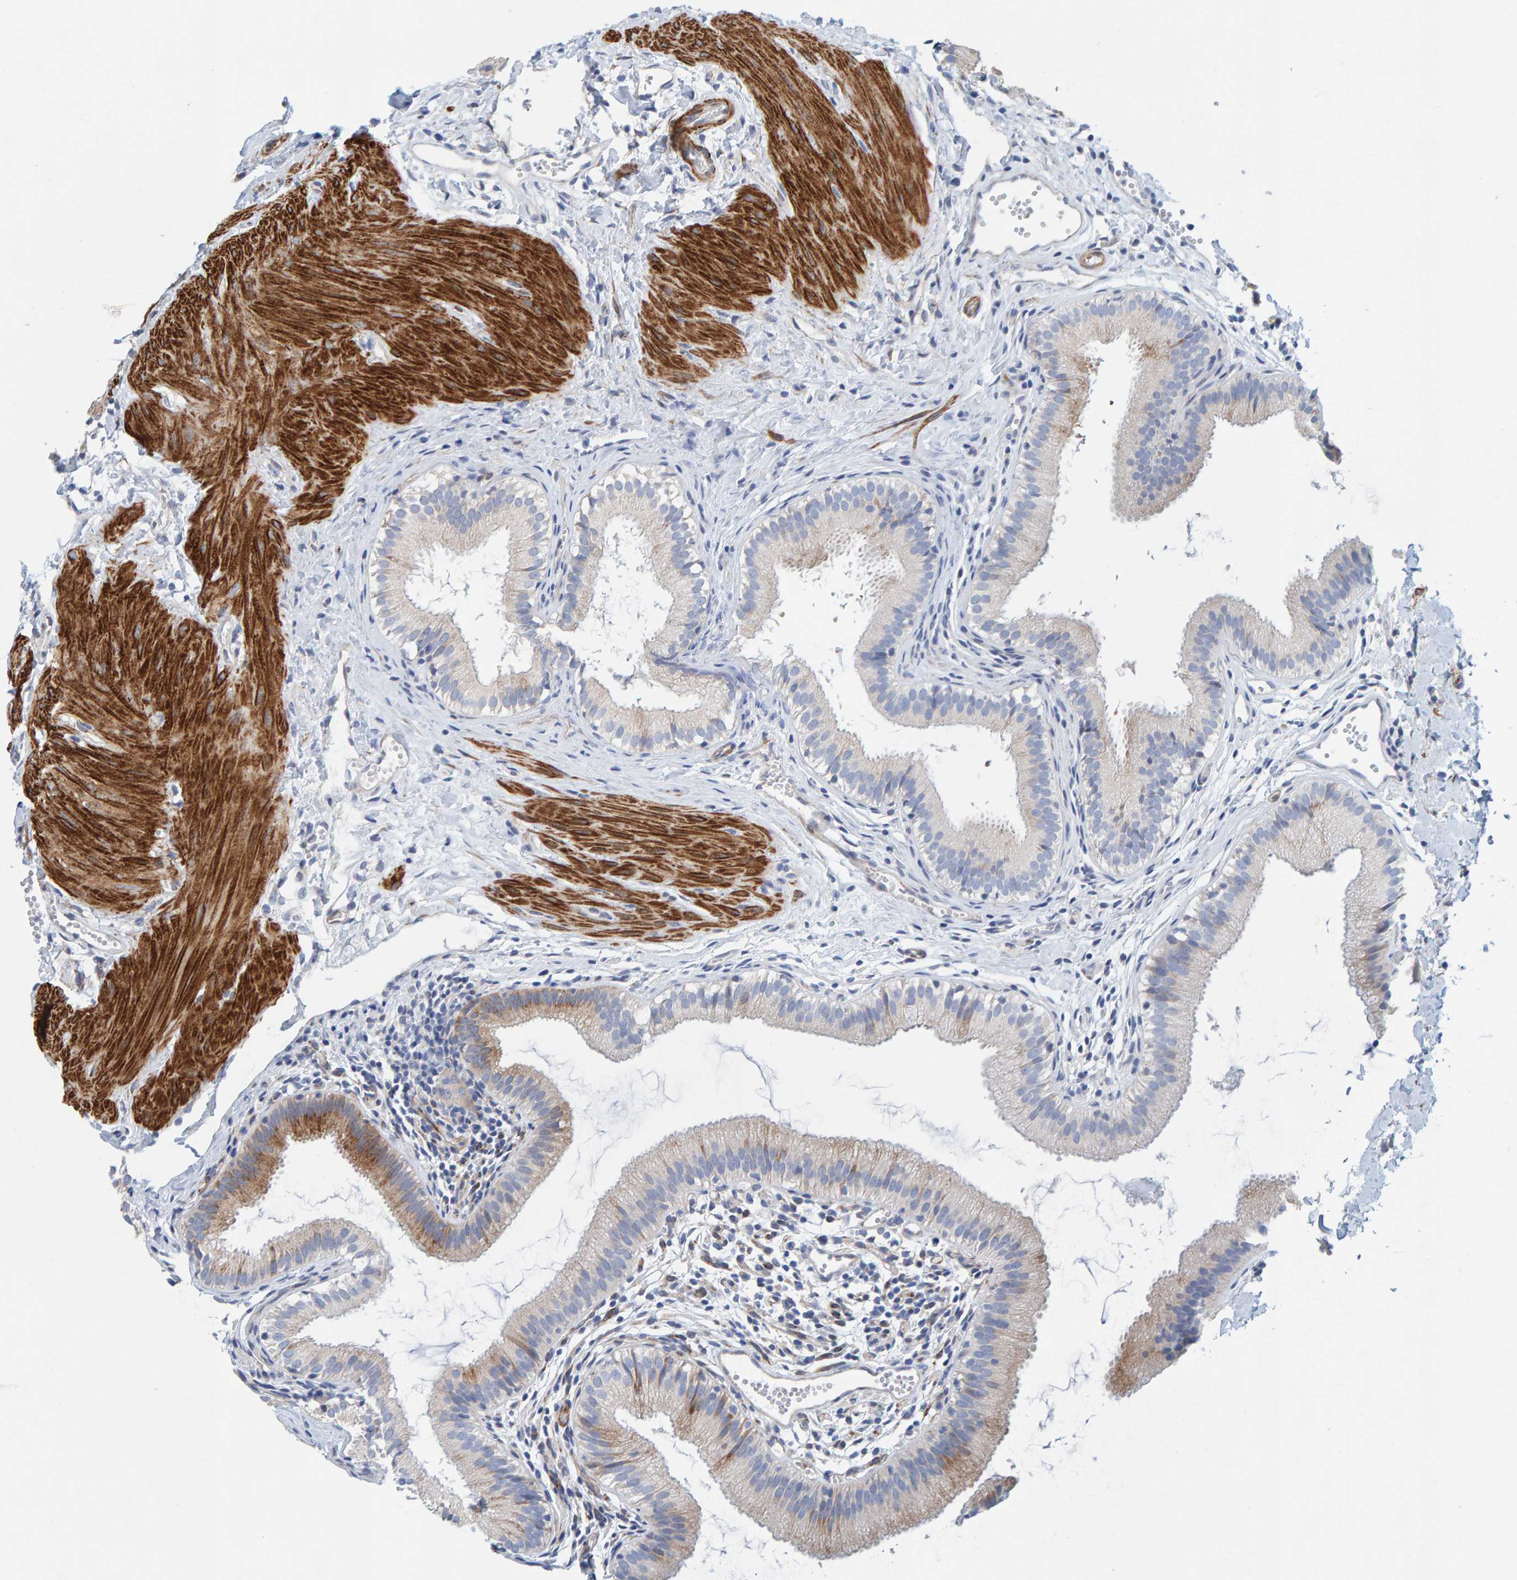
{"staining": {"intensity": "weak", "quantity": "25%-75%", "location": "cytoplasmic/membranous"}, "tissue": "gallbladder", "cell_type": "Glandular cells", "image_type": "normal", "snomed": [{"axis": "morphology", "description": "Normal tissue, NOS"}, {"axis": "topography", "description": "Gallbladder"}], "caption": "This image demonstrates unremarkable gallbladder stained with immunohistochemistry (IHC) to label a protein in brown. The cytoplasmic/membranous of glandular cells show weak positivity for the protein. Nuclei are counter-stained blue.", "gene": "MMP16", "patient": {"sex": "female", "age": 26}}